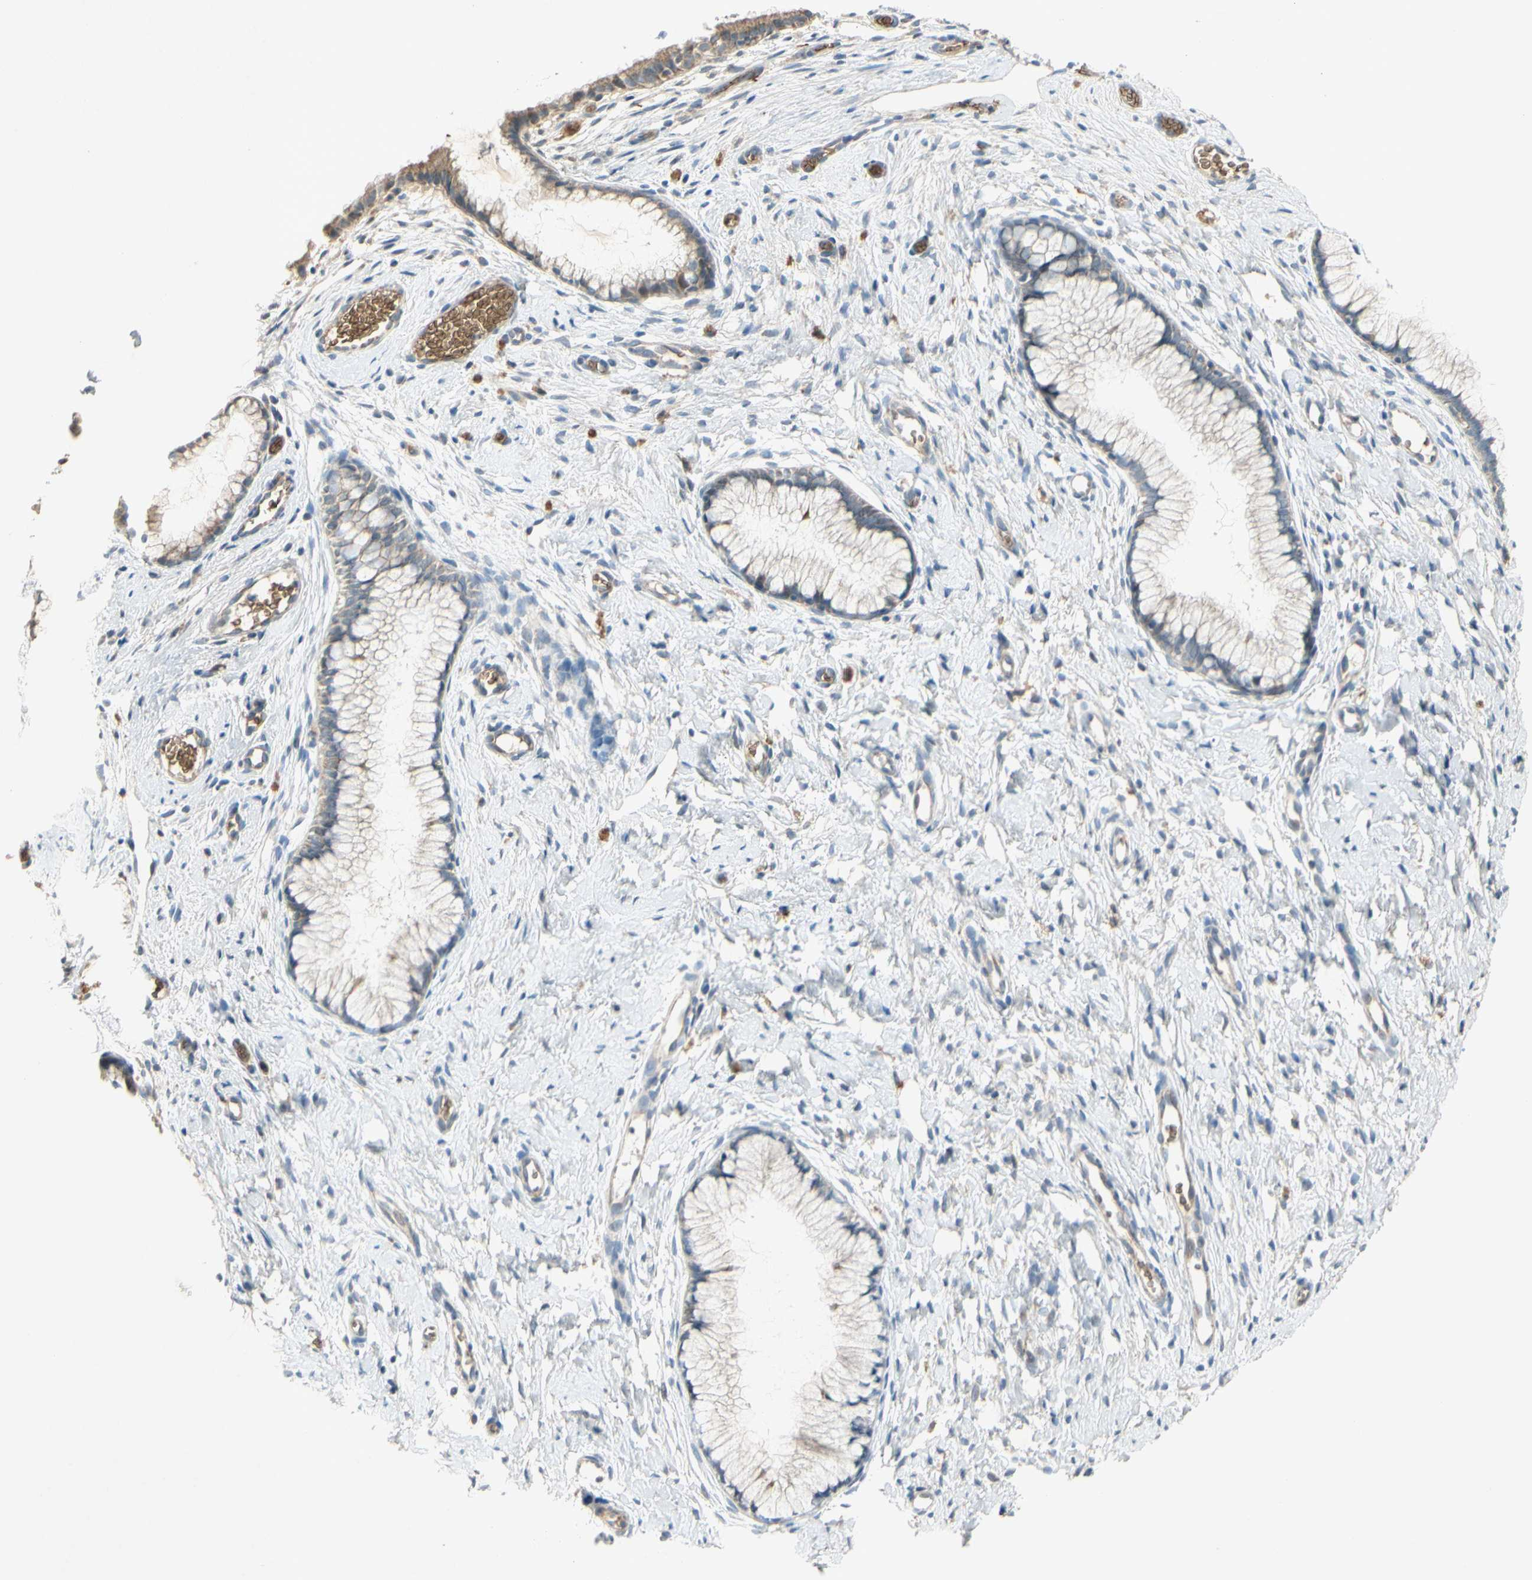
{"staining": {"intensity": "weak", "quantity": ">75%", "location": "cytoplasmic/membranous"}, "tissue": "cervix", "cell_type": "Glandular cells", "image_type": "normal", "snomed": [{"axis": "morphology", "description": "Normal tissue, NOS"}, {"axis": "topography", "description": "Cervix"}], "caption": "An IHC photomicrograph of normal tissue is shown. Protein staining in brown labels weak cytoplasmic/membranous positivity in cervix within glandular cells.", "gene": "GYPC", "patient": {"sex": "female", "age": 65}}